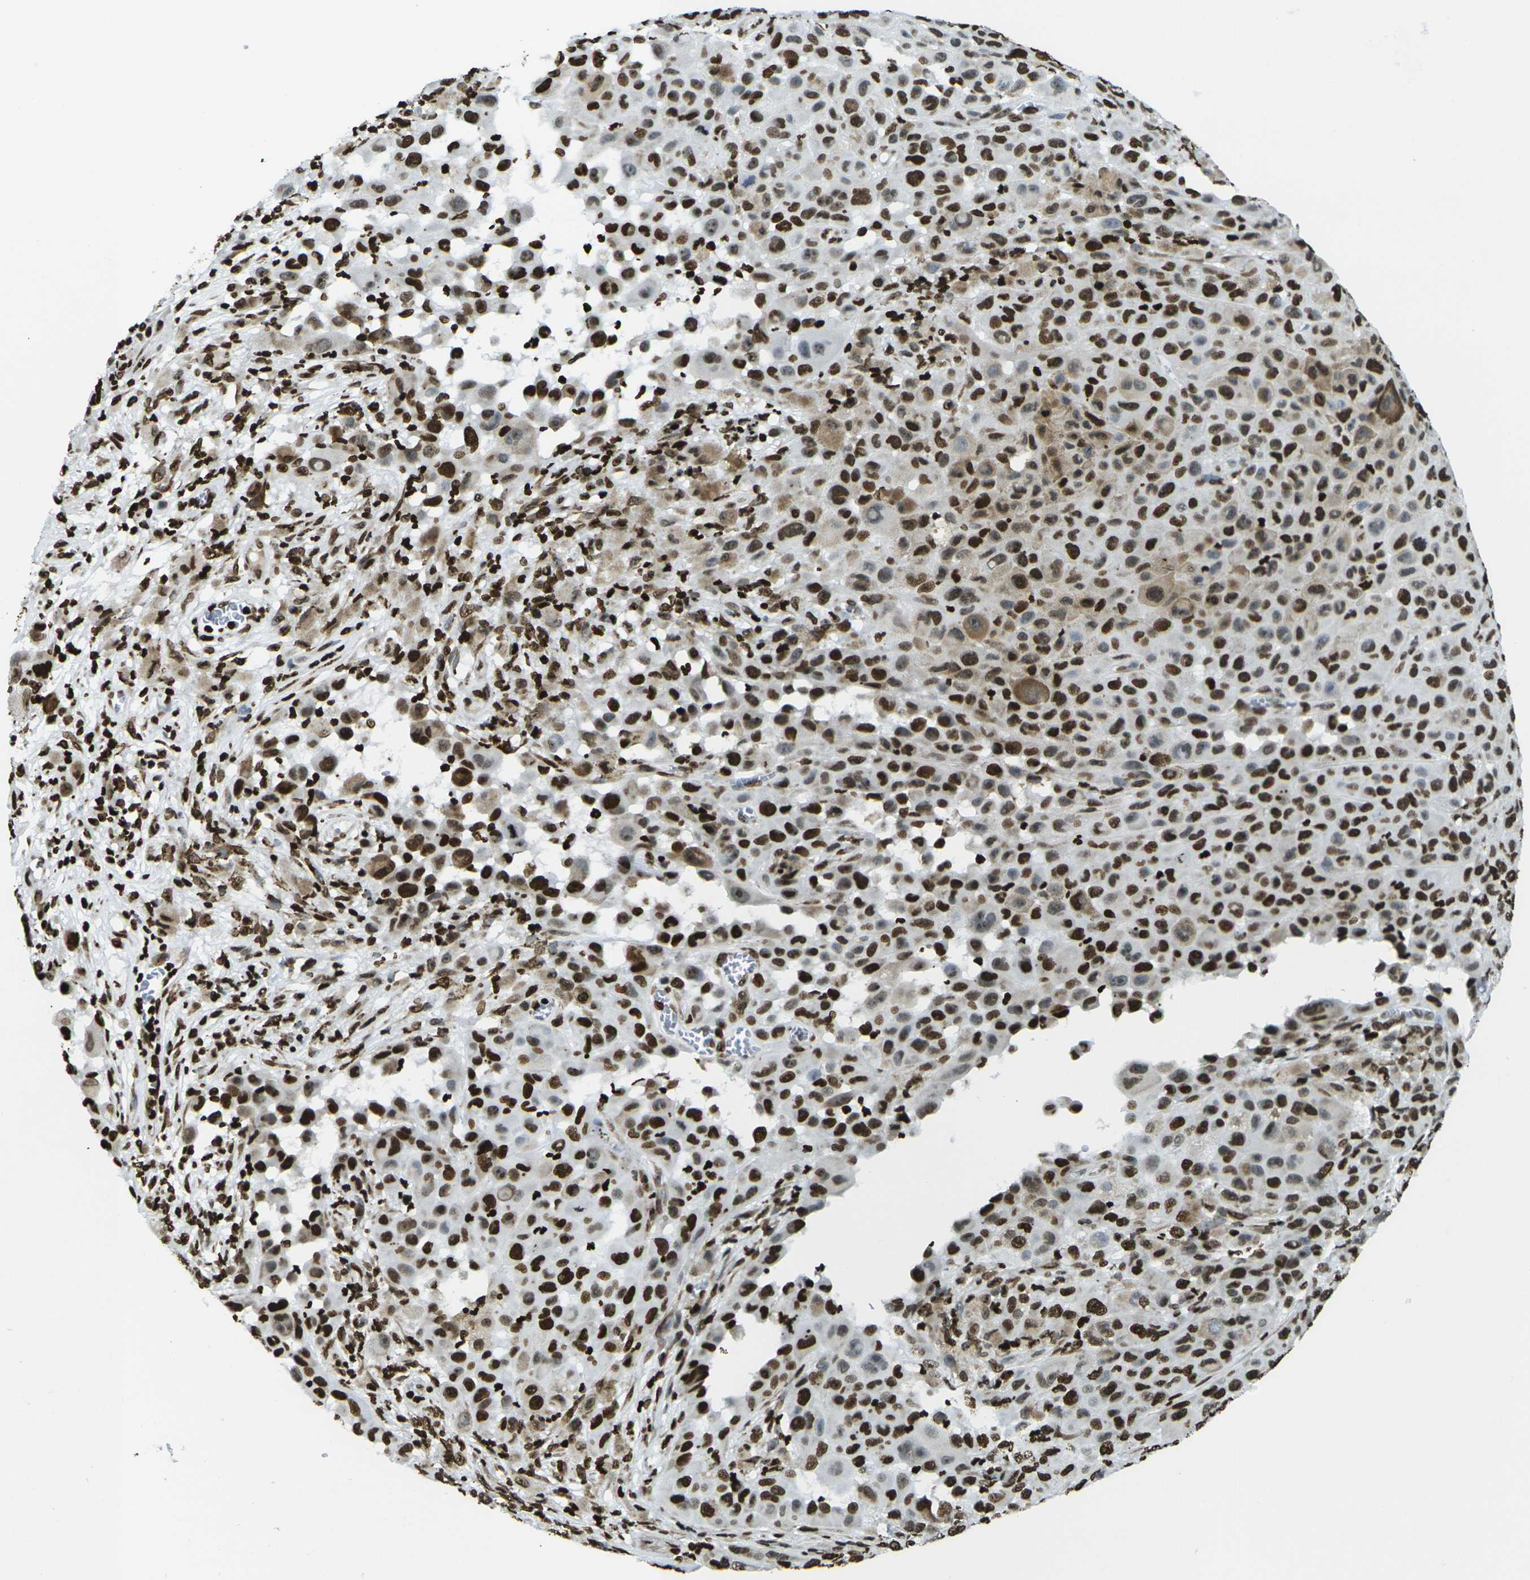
{"staining": {"intensity": "strong", "quantity": ">75%", "location": "nuclear"}, "tissue": "melanoma", "cell_type": "Tumor cells", "image_type": "cancer", "snomed": [{"axis": "morphology", "description": "Malignant melanoma, NOS"}, {"axis": "topography", "description": "Skin"}], "caption": "Melanoma tissue reveals strong nuclear staining in approximately >75% of tumor cells, visualized by immunohistochemistry.", "gene": "H1-2", "patient": {"sex": "male", "age": 96}}